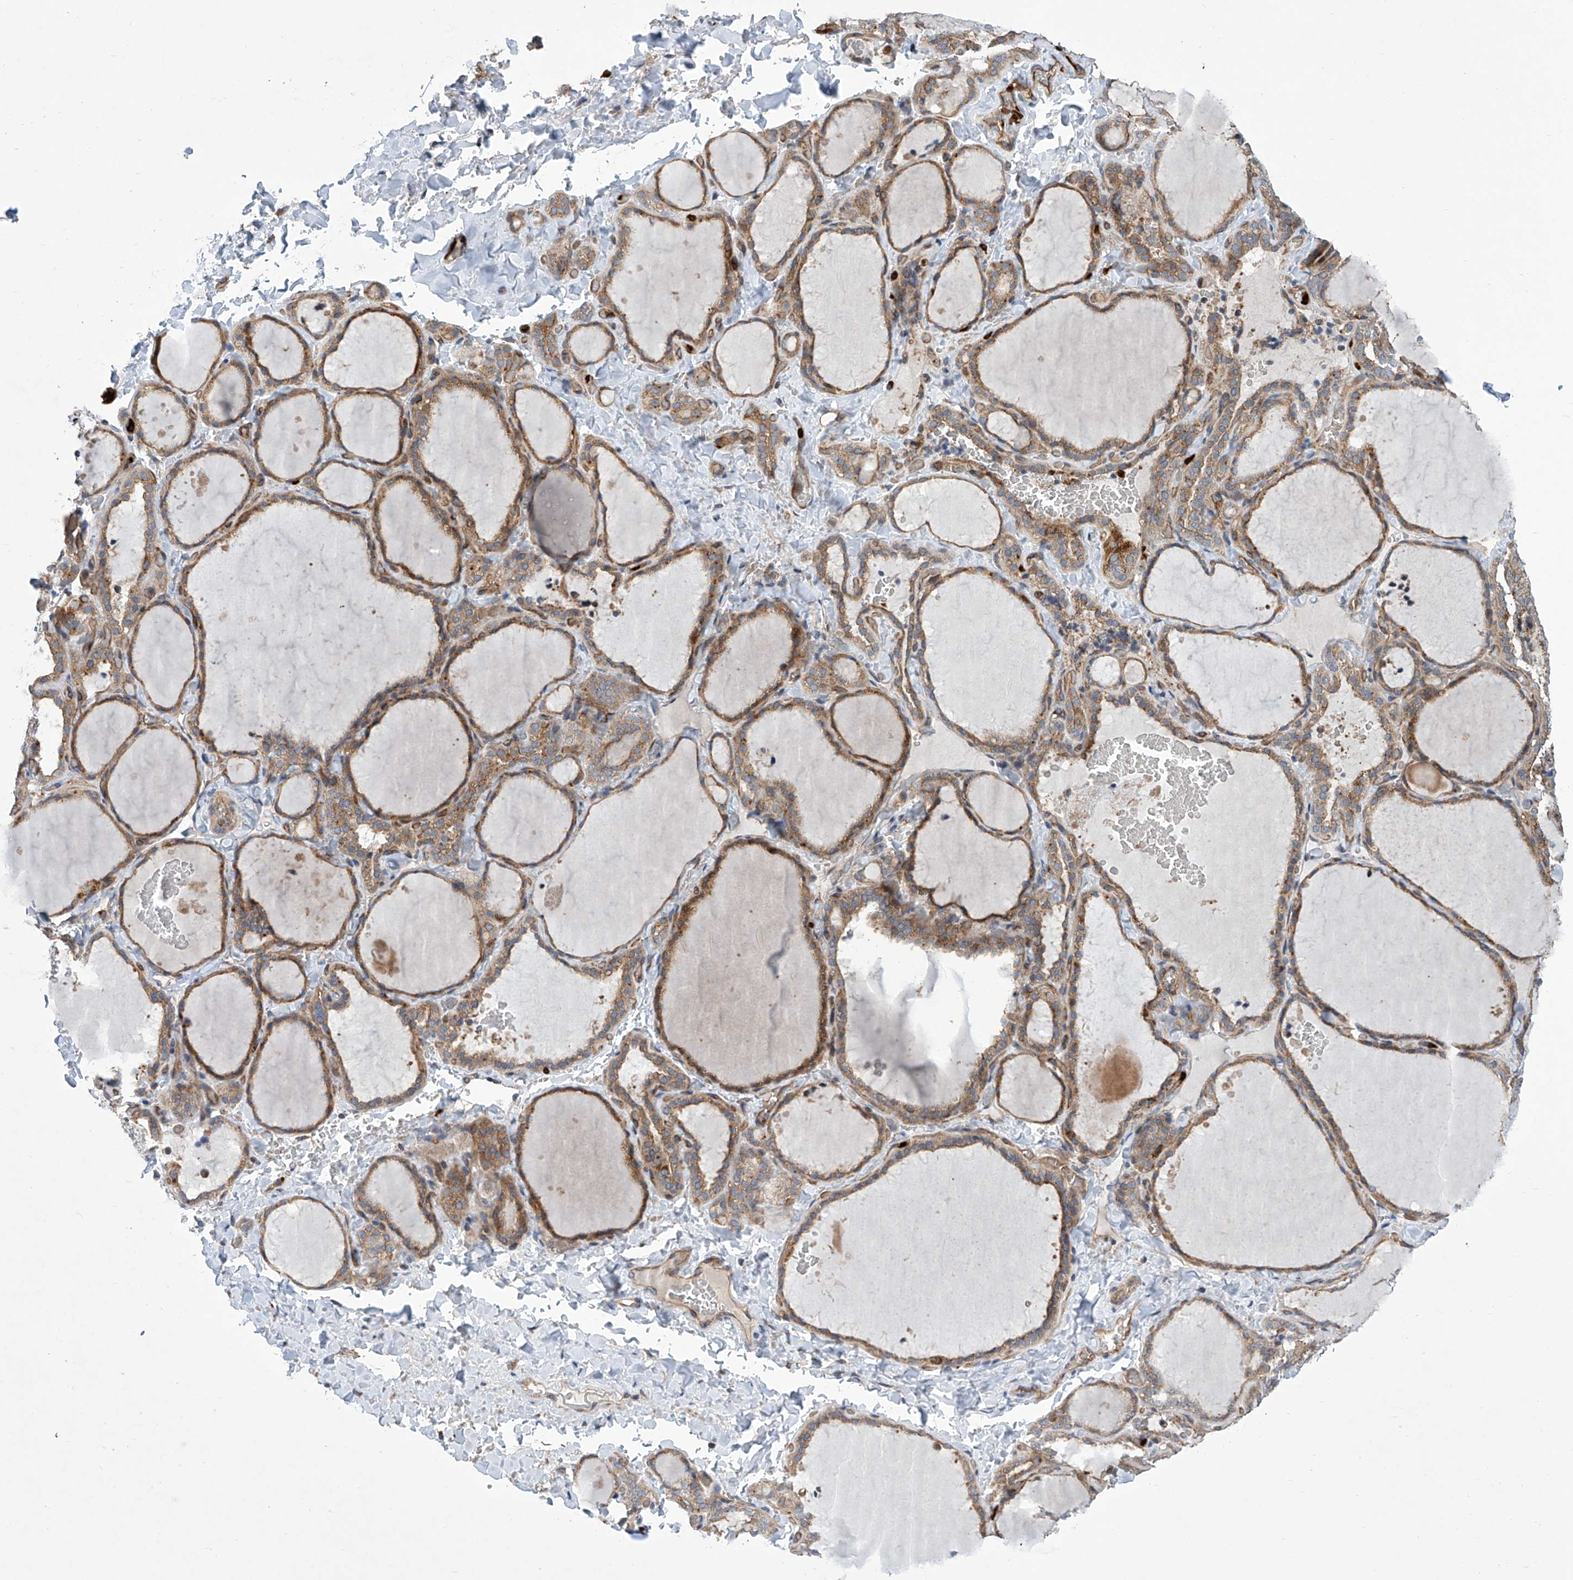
{"staining": {"intensity": "moderate", "quantity": ">75%", "location": "cytoplasmic/membranous"}, "tissue": "thyroid gland", "cell_type": "Glandular cells", "image_type": "normal", "snomed": [{"axis": "morphology", "description": "Normal tissue, NOS"}, {"axis": "topography", "description": "Thyroid gland"}], "caption": "Immunohistochemical staining of unremarkable human thyroid gland demonstrates moderate cytoplasmic/membranous protein expression in about >75% of glandular cells. Using DAB (brown) and hematoxylin (blue) stains, captured at high magnification using brightfield microscopy.", "gene": "EIF2D", "patient": {"sex": "female", "age": 22}}